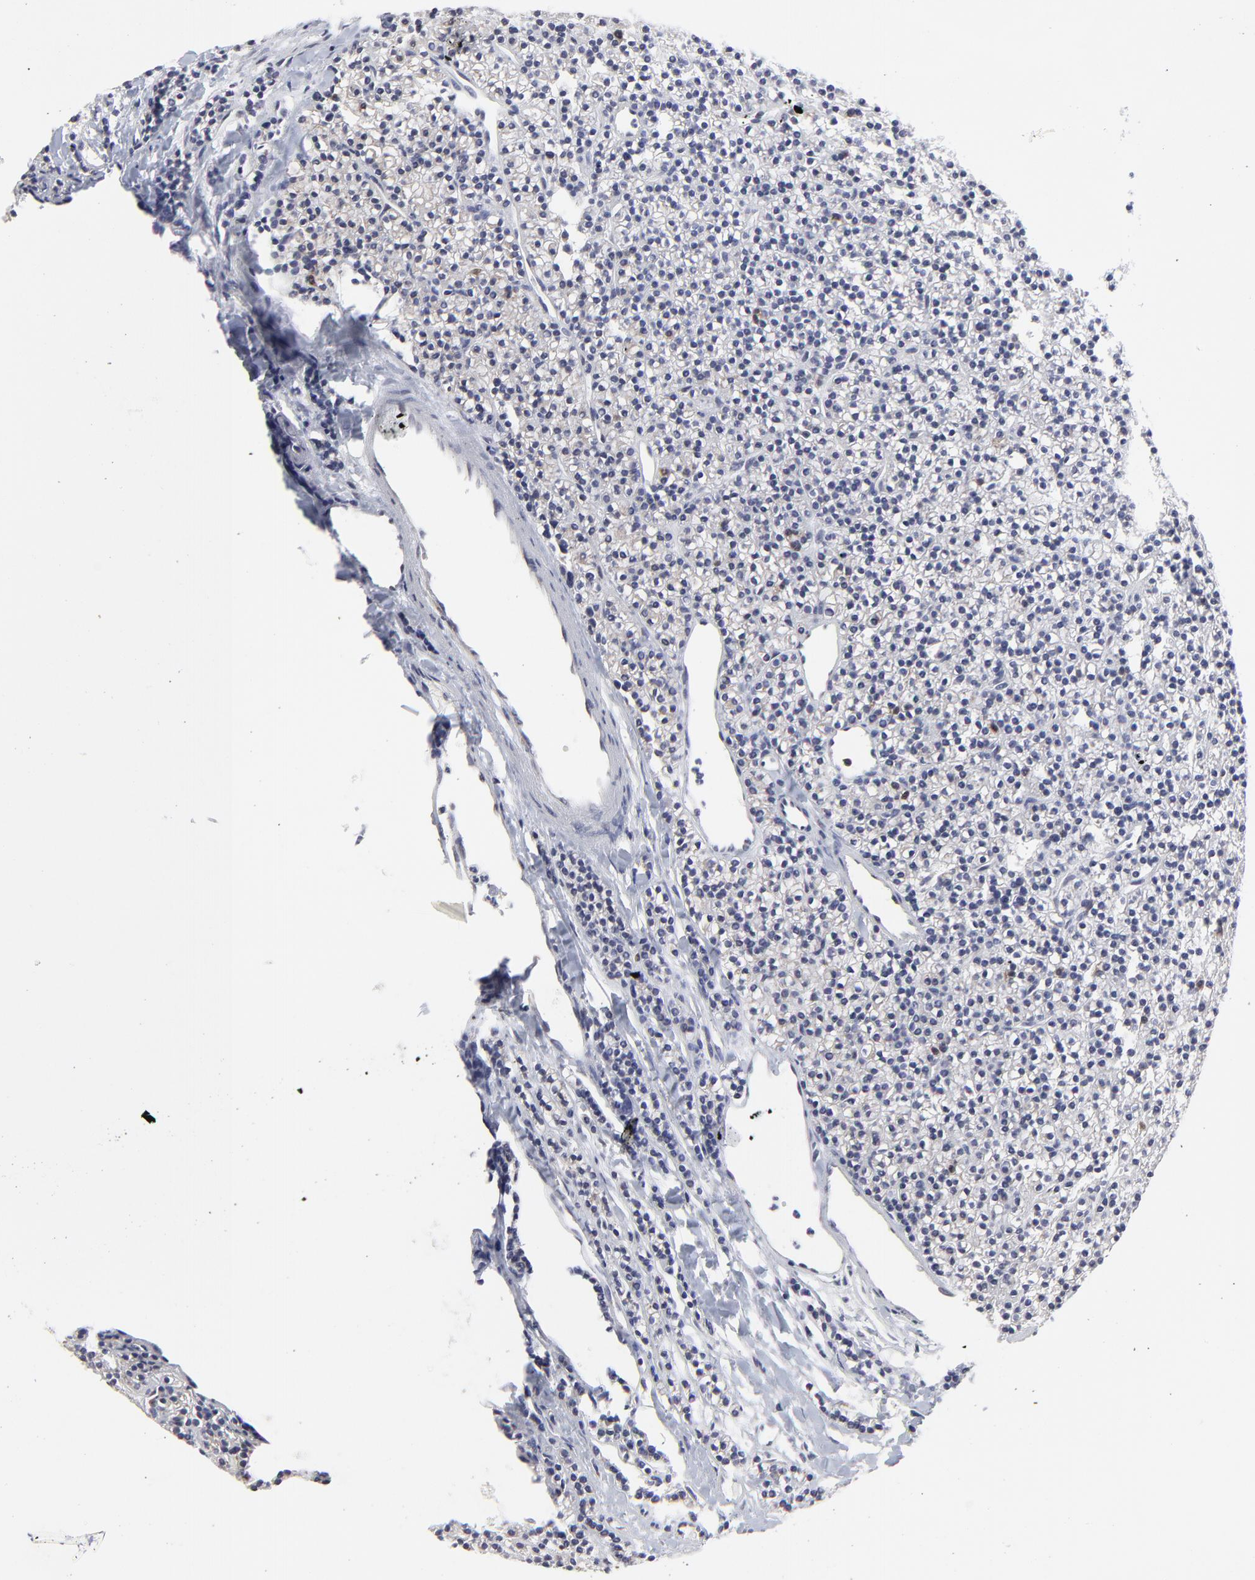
{"staining": {"intensity": "weak", "quantity": "25%-75%", "location": "cytoplasmic/membranous"}, "tissue": "parathyroid gland", "cell_type": "Glandular cells", "image_type": "normal", "snomed": [{"axis": "morphology", "description": "Normal tissue, NOS"}, {"axis": "topography", "description": "Parathyroid gland"}], "caption": "This photomicrograph shows immunohistochemistry staining of normal human parathyroid gland, with low weak cytoplasmic/membranous positivity in about 25%-75% of glandular cells.", "gene": "NCAPH", "patient": {"sex": "female", "age": 45}}